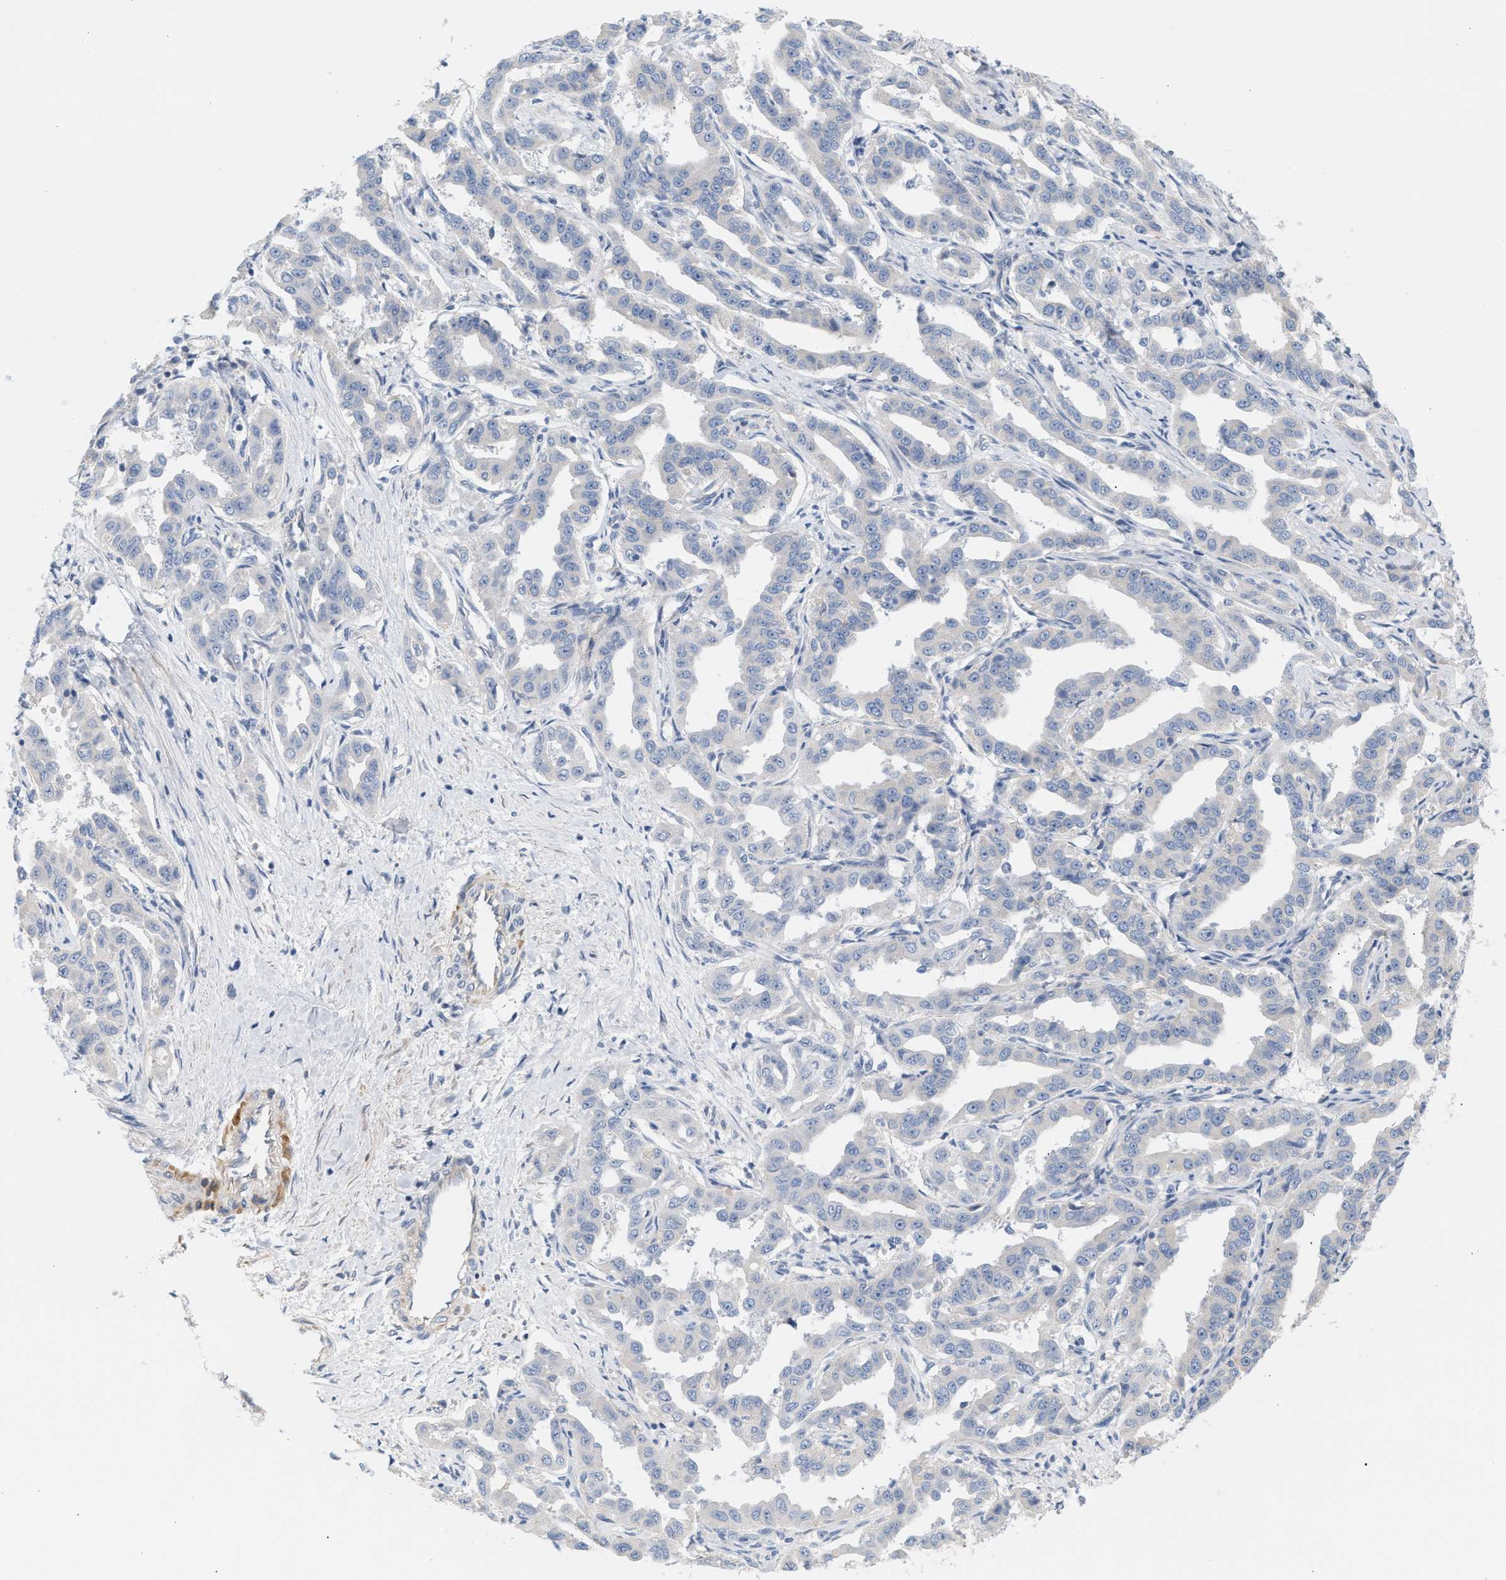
{"staining": {"intensity": "negative", "quantity": "none", "location": "none"}, "tissue": "liver cancer", "cell_type": "Tumor cells", "image_type": "cancer", "snomed": [{"axis": "morphology", "description": "Cholangiocarcinoma"}, {"axis": "topography", "description": "Liver"}], "caption": "Immunohistochemistry (IHC) of human liver cholangiocarcinoma demonstrates no staining in tumor cells. Nuclei are stained in blue.", "gene": "LRCH1", "patient": {"sex": "male", "age": 59}}